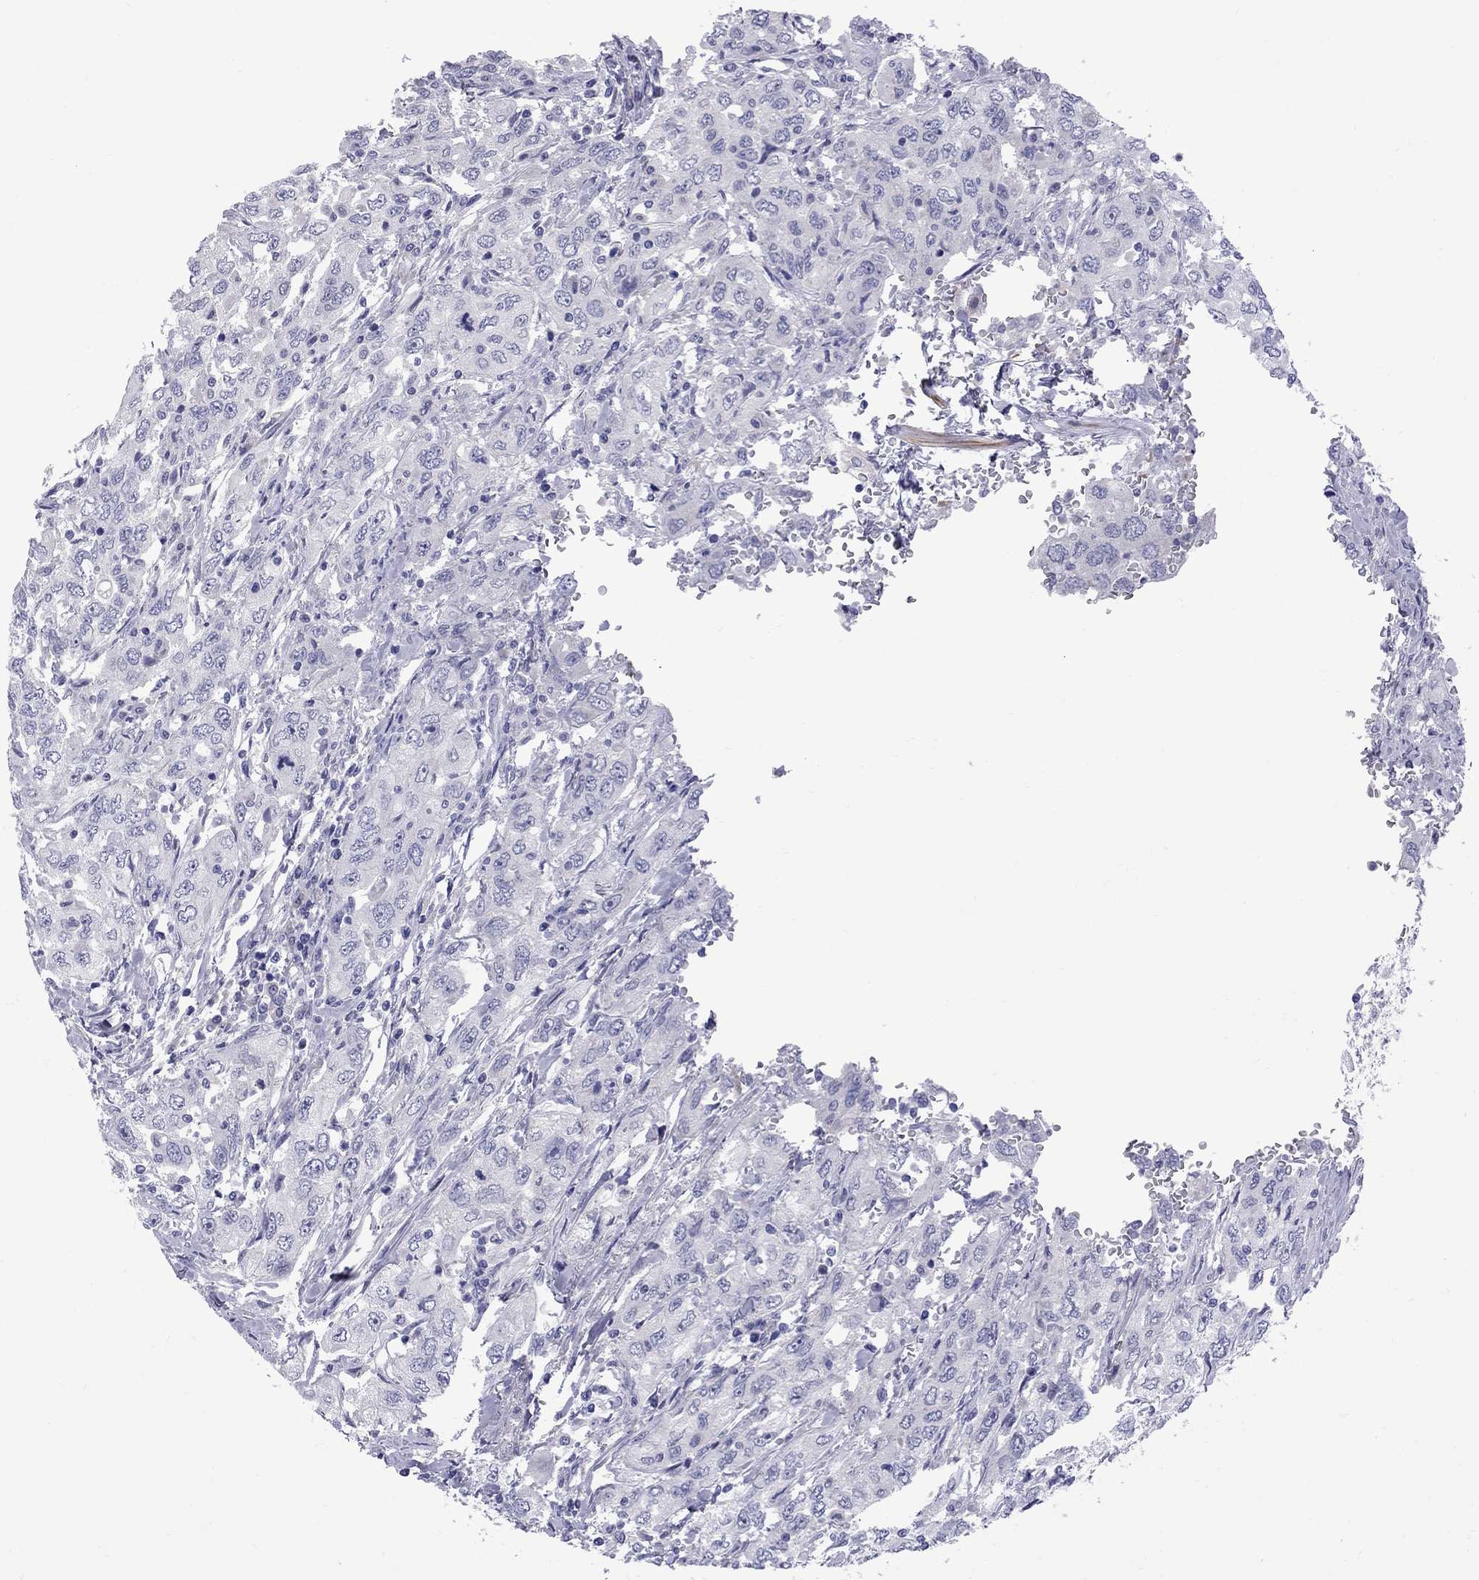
{"staining": {"intensity": "negative", "quantity": "none", "location": "none"}, "tissue": "urothelial cancer", "cell_type": "Tumor cells", "image_type": "cancer", "snomed": [{"axis": "morphology", "description": "Urothelial carcinoma, High grade"}, {"axis": "topography", "description": "Urinary bladder"}], "caption": "IHC of urothelial carcinoma (high-grade) shows no expression in tumor cells. Nuclei are stained in blue.", "gene": "EPPIN", "patient": {"sex": "male", "age": 76}}